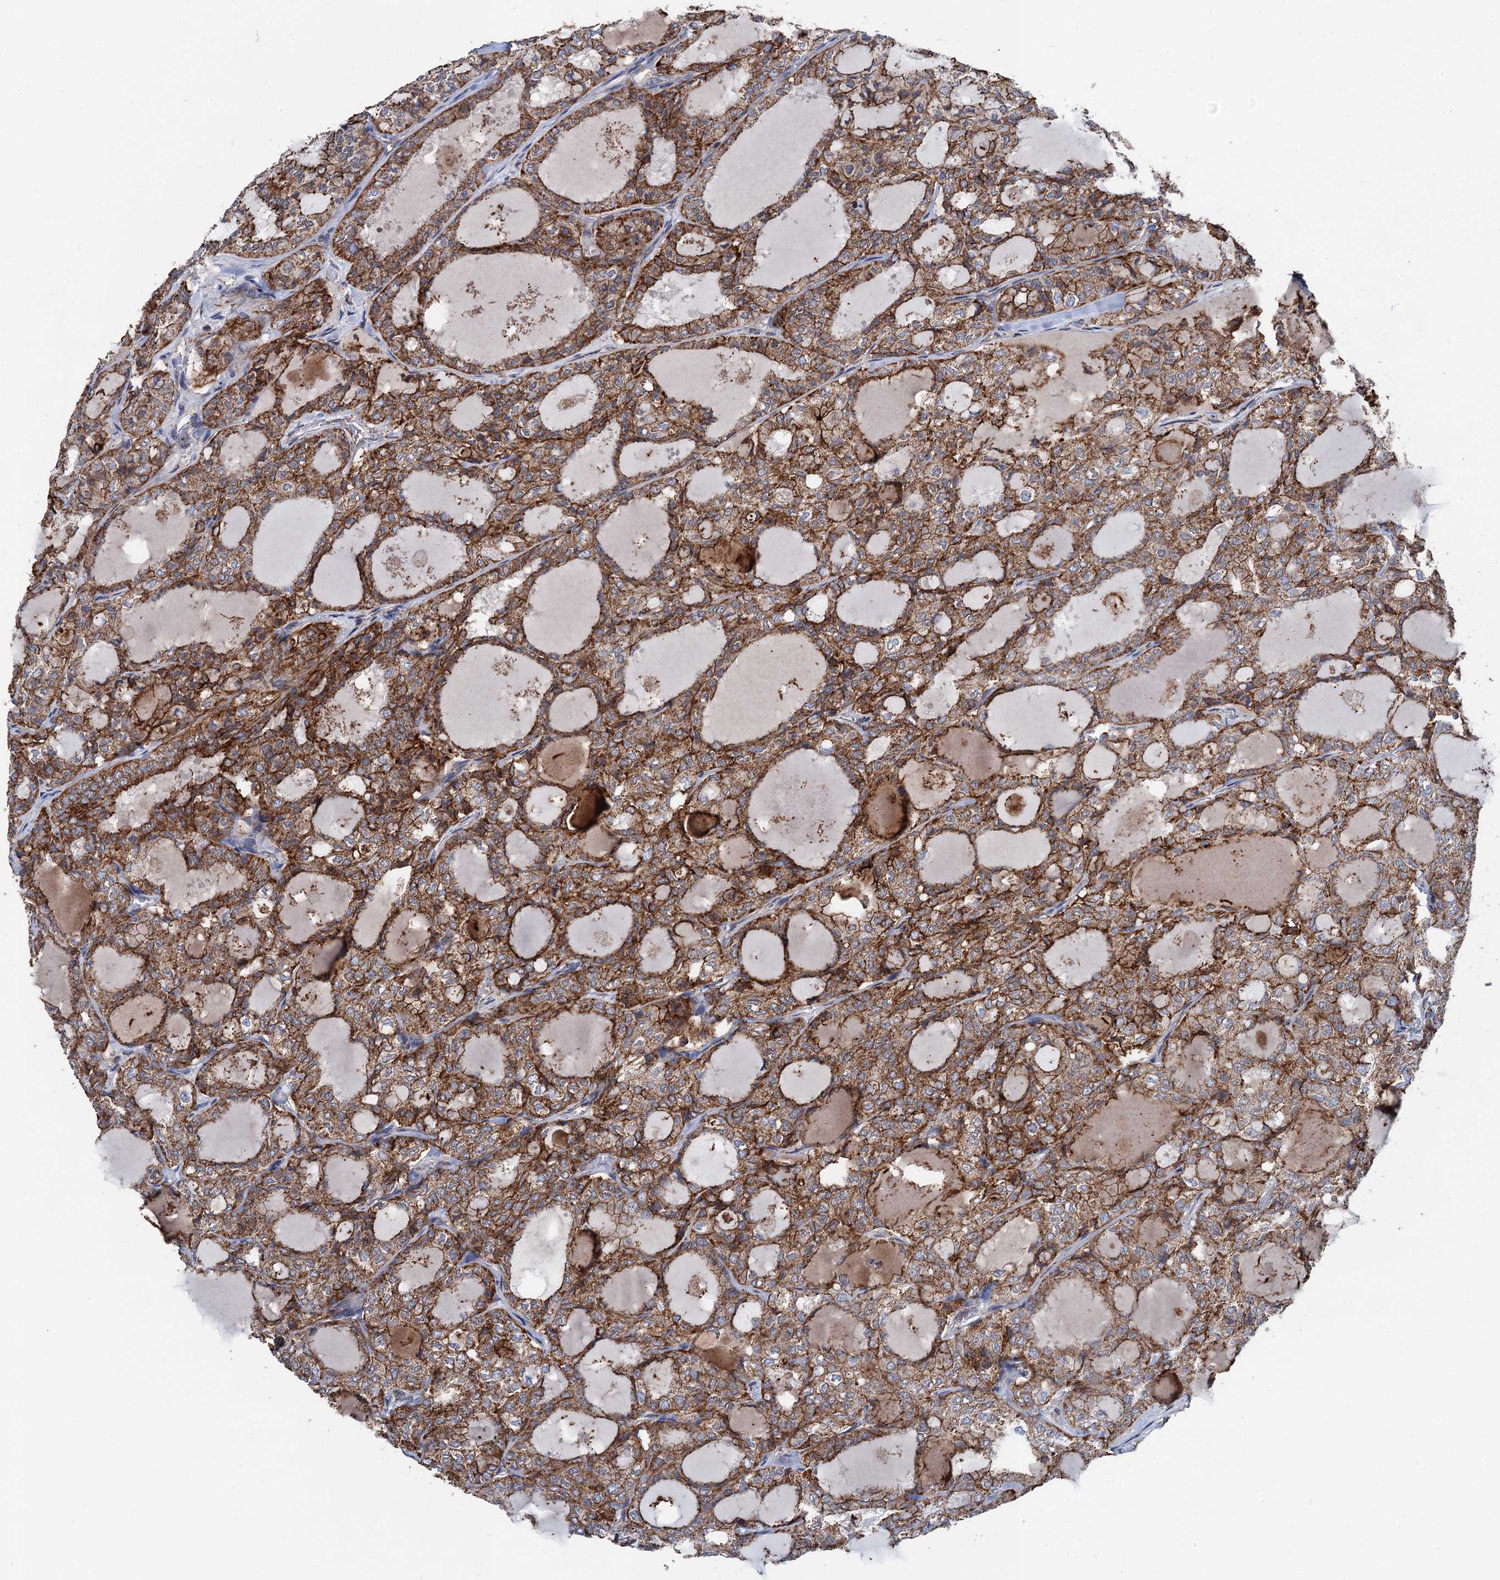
{"staining": {"intensity": "strong", "quantity": ">75%", "location": "cytoplasmic/membranous"}, "tissue": "thyroid cancer", "cell_type": "Tumor cells", "image_type": "cancer", "snomed": [{"axis": "morphology", "description": "Follicular adenoma carcinoma, NOS"}, {"axis": "topography", "description": "Thyroid gland"}], "caption": "Immunohistochemistry (IHC) micrograph of human thyroid cancer (follicular adenoma carcinoma) stained for a protein (brown), which displays high levels of strong cytoplasmic/membranous staining in about >75% of tumor cells.", "gene": "DGLUCY", "patient": {"sex": "male", "age": 75}}